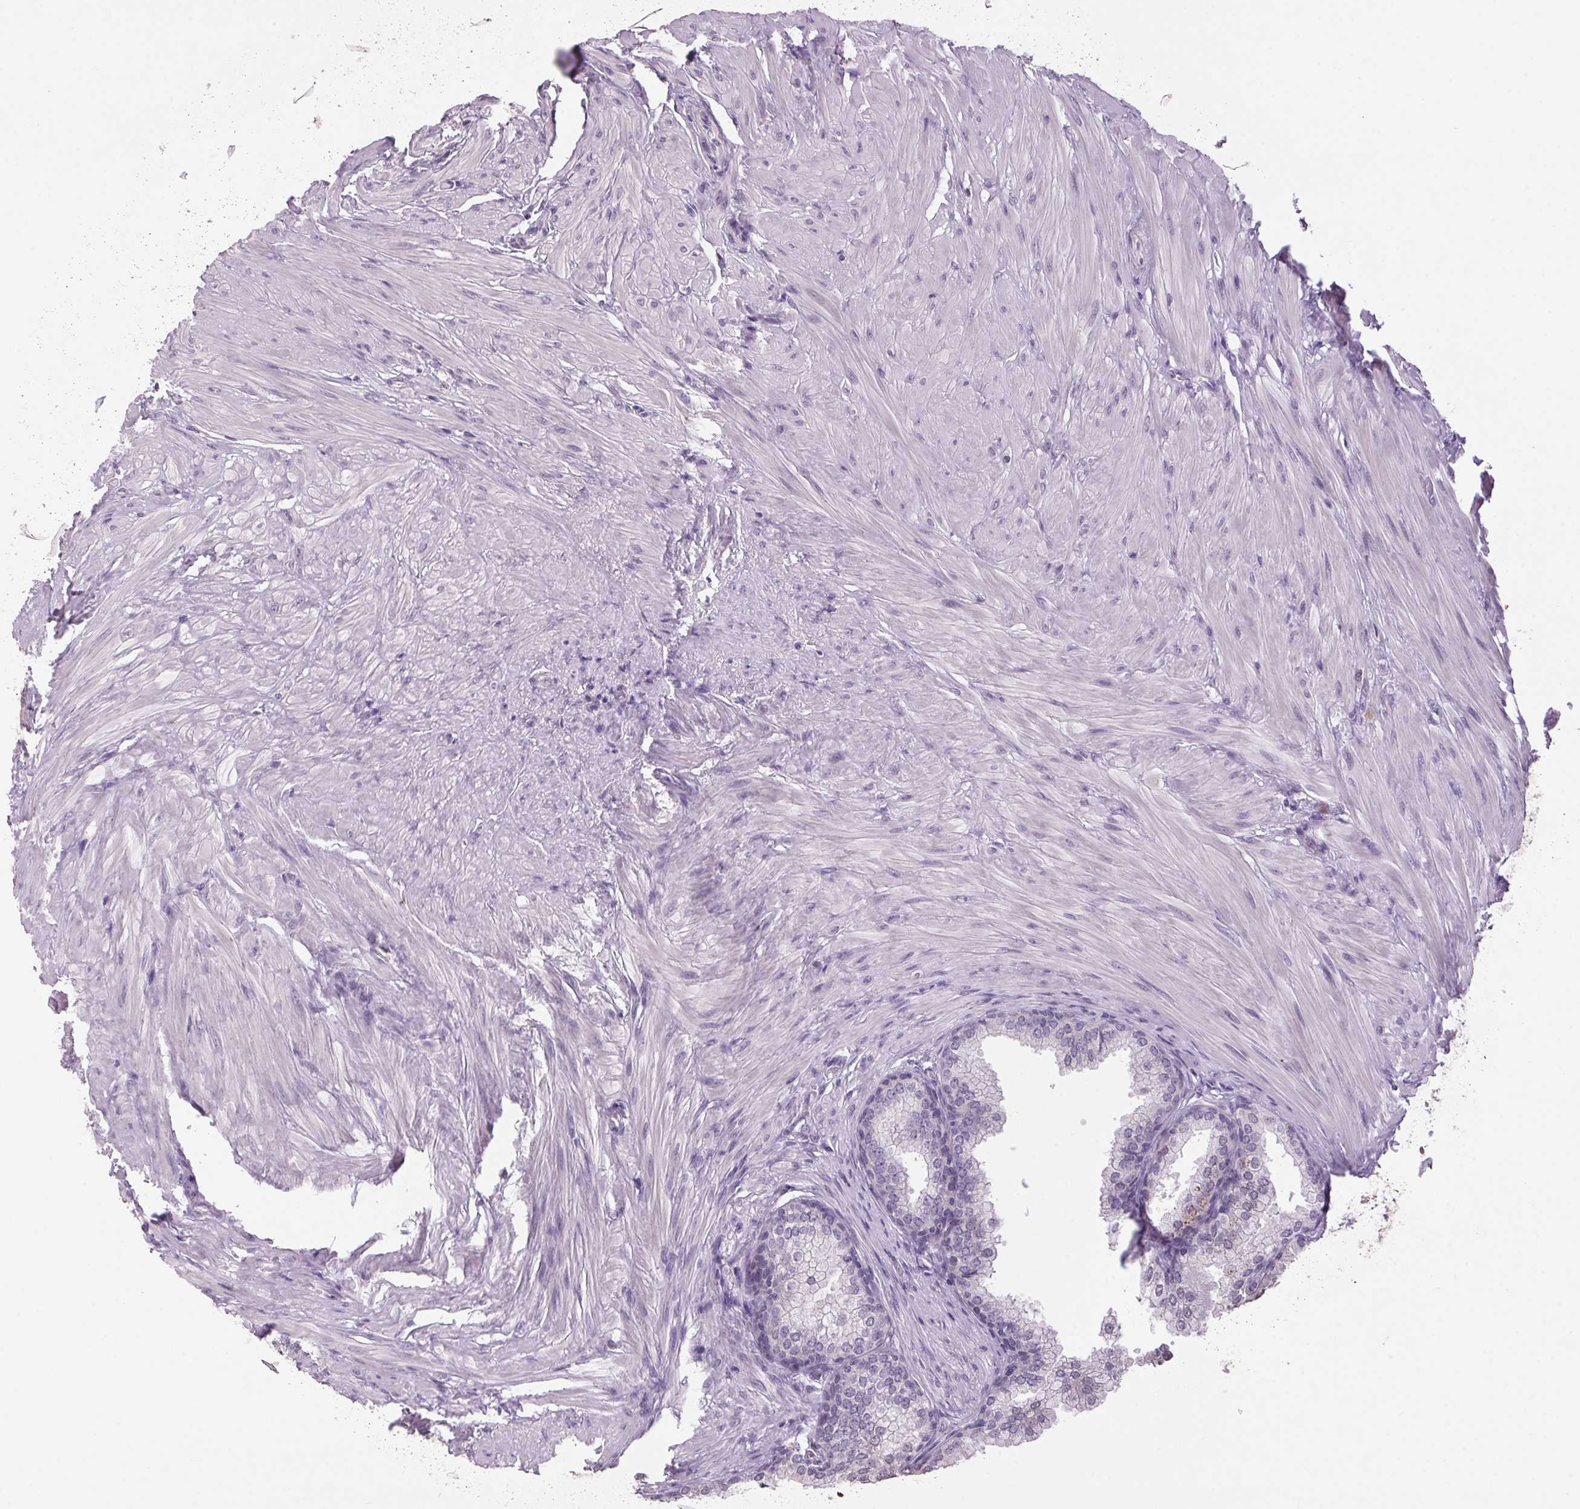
{"staining": {"intensity": "negative", "quantity": "none", "location": "none"}, "tissue": "prostate", "cell_type": "Glandular cells", "image_type": "normal", "snomed": [{"axis": "morphology", "description": "Normal tissue, NOS"}, {"axis": "topography", "description": "Prostate"}, {"axis": "topography", "description": "Peripheral nerve tissue"}], "caption": "IHC of unremarkable prostate reveals no staining in glandular cells.", "gene": "VWA3B", "patient": {"sex": "male", "age": 55}}